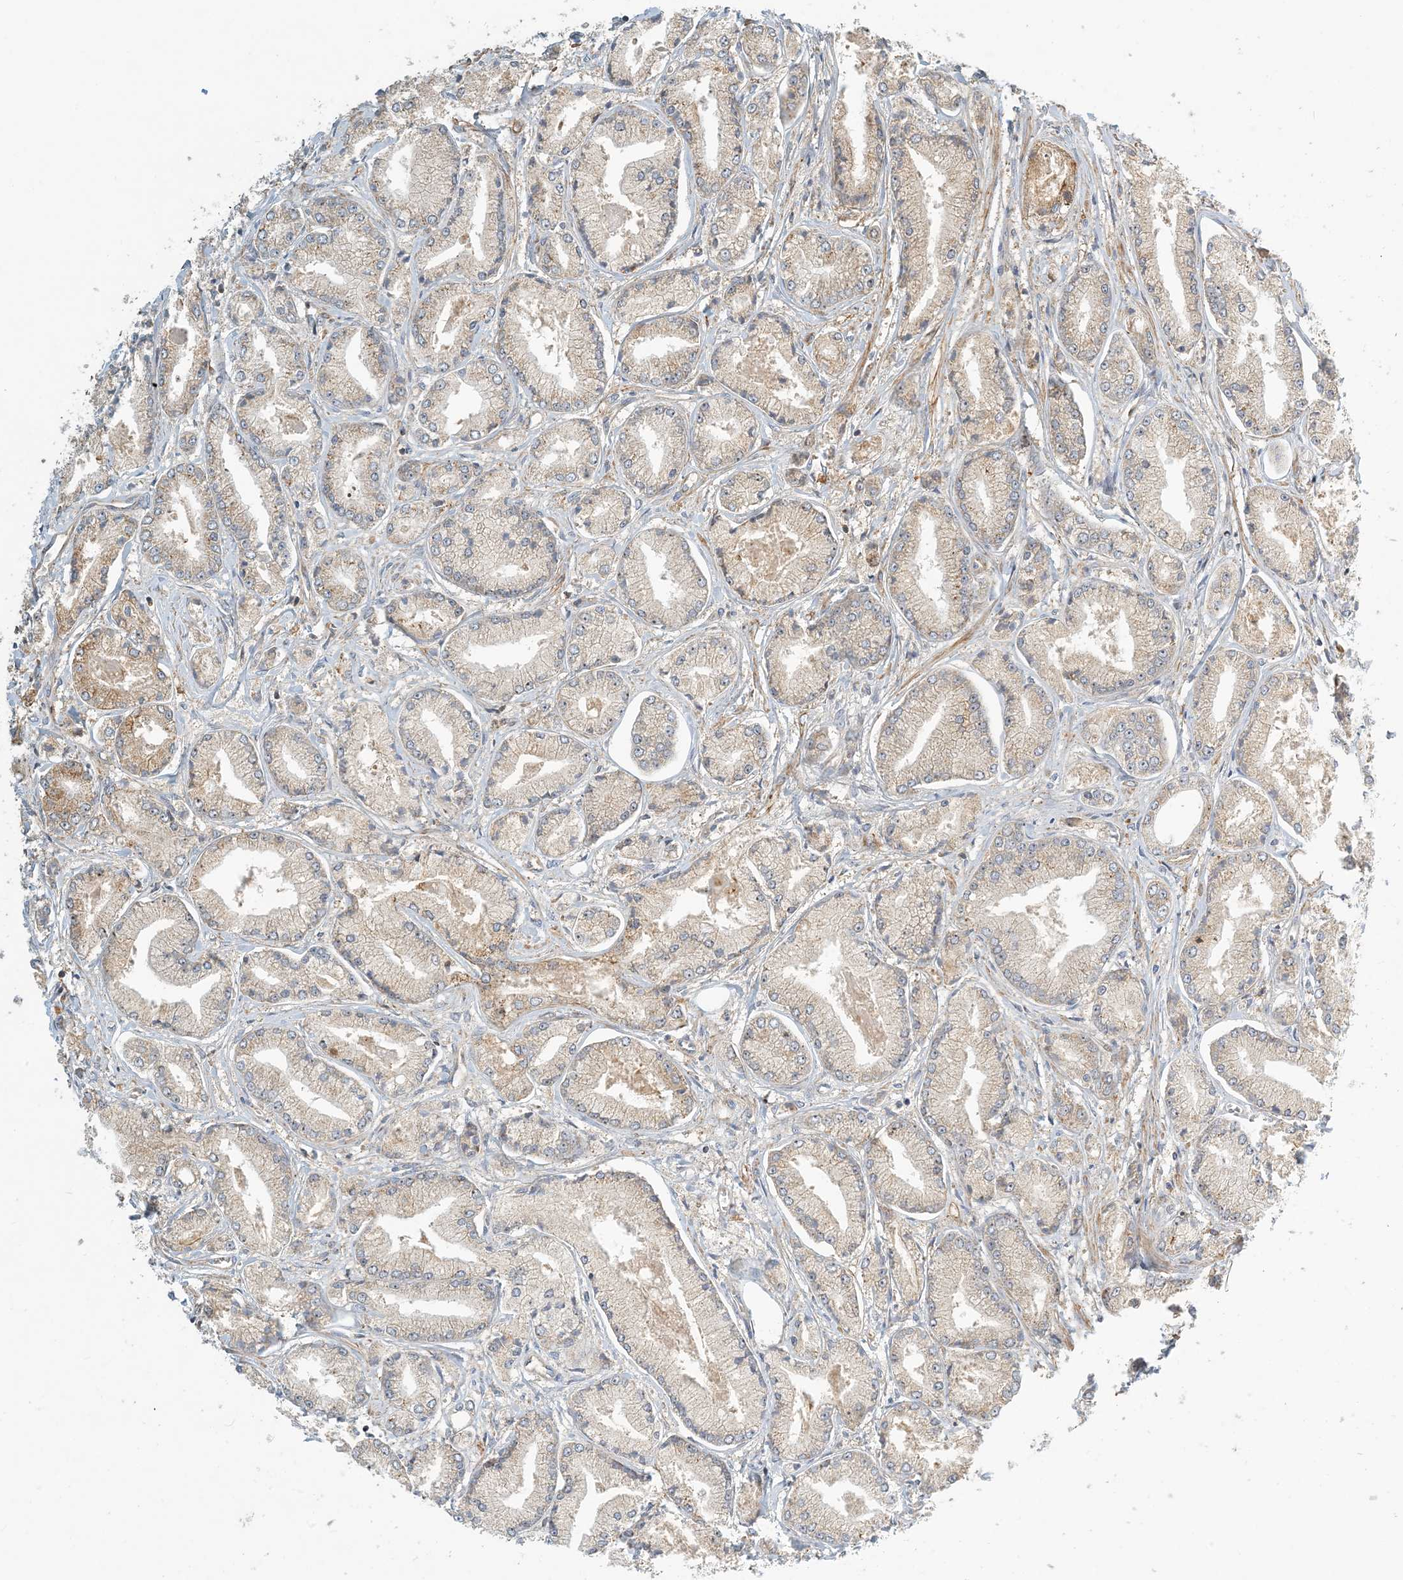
{"staining": {"intensity": "weak", "quantity": "25%-75%", "location": "cytoplasmic/membranous"}, "tissue": "prostate cancer", "cell_type": "Tumor cells", "image_type": "cancer", "snomed": [{"axis": "morphology", "description": "Adenocarcinoma, Low grade"}, {"axis": "topography", "description": "Prostate"}], "caption": "Immunohistochemistry (IHC) histopathology image of human prostate cancer stained for a protein (brown), which reveals low levels of weak cytoplasmic/membranous positivity in approximately 25%-75% of tumor cells.", "gene": "COLEC11", "patient": {"sex": "male", "age": 60}}